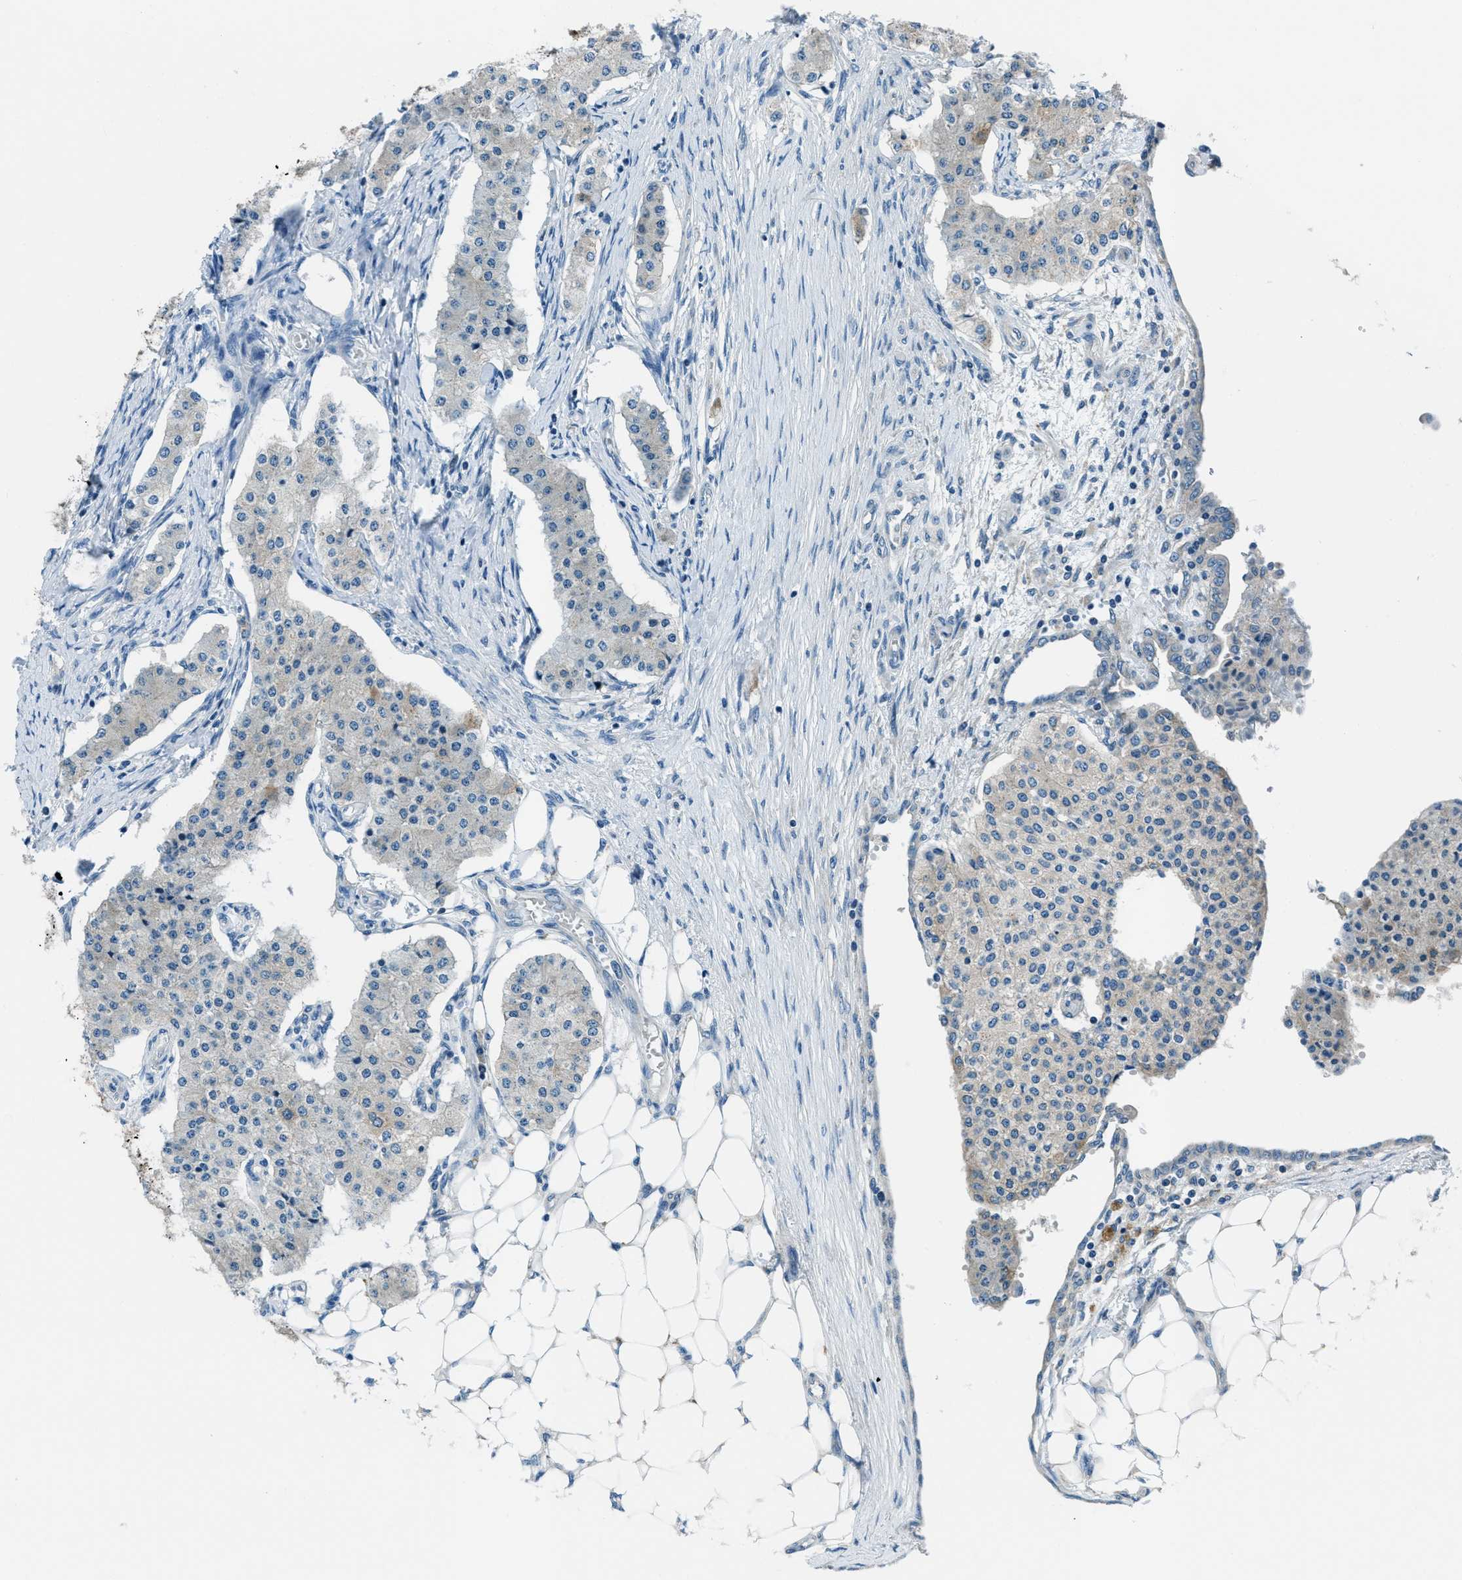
{"staining": {"intensity": "negative", "quantity": "none", "location": "none"}, "tissue": "carcinoid", "cell_type": "Tumor cells", "image_type": "cancer", "snomed": [{"axis": "morphology", "description": "Carcinoid, malignant, NOS"}, {"axis": "topography", "description": "Colon"}], "caption": "Immunohistochemical staining of carcinoid shows no significant positivity in tumor cells. Nuclei are stained in blue.", "gene": "ARFGAP2", "patient": {"sex": "female", "age": 52}}